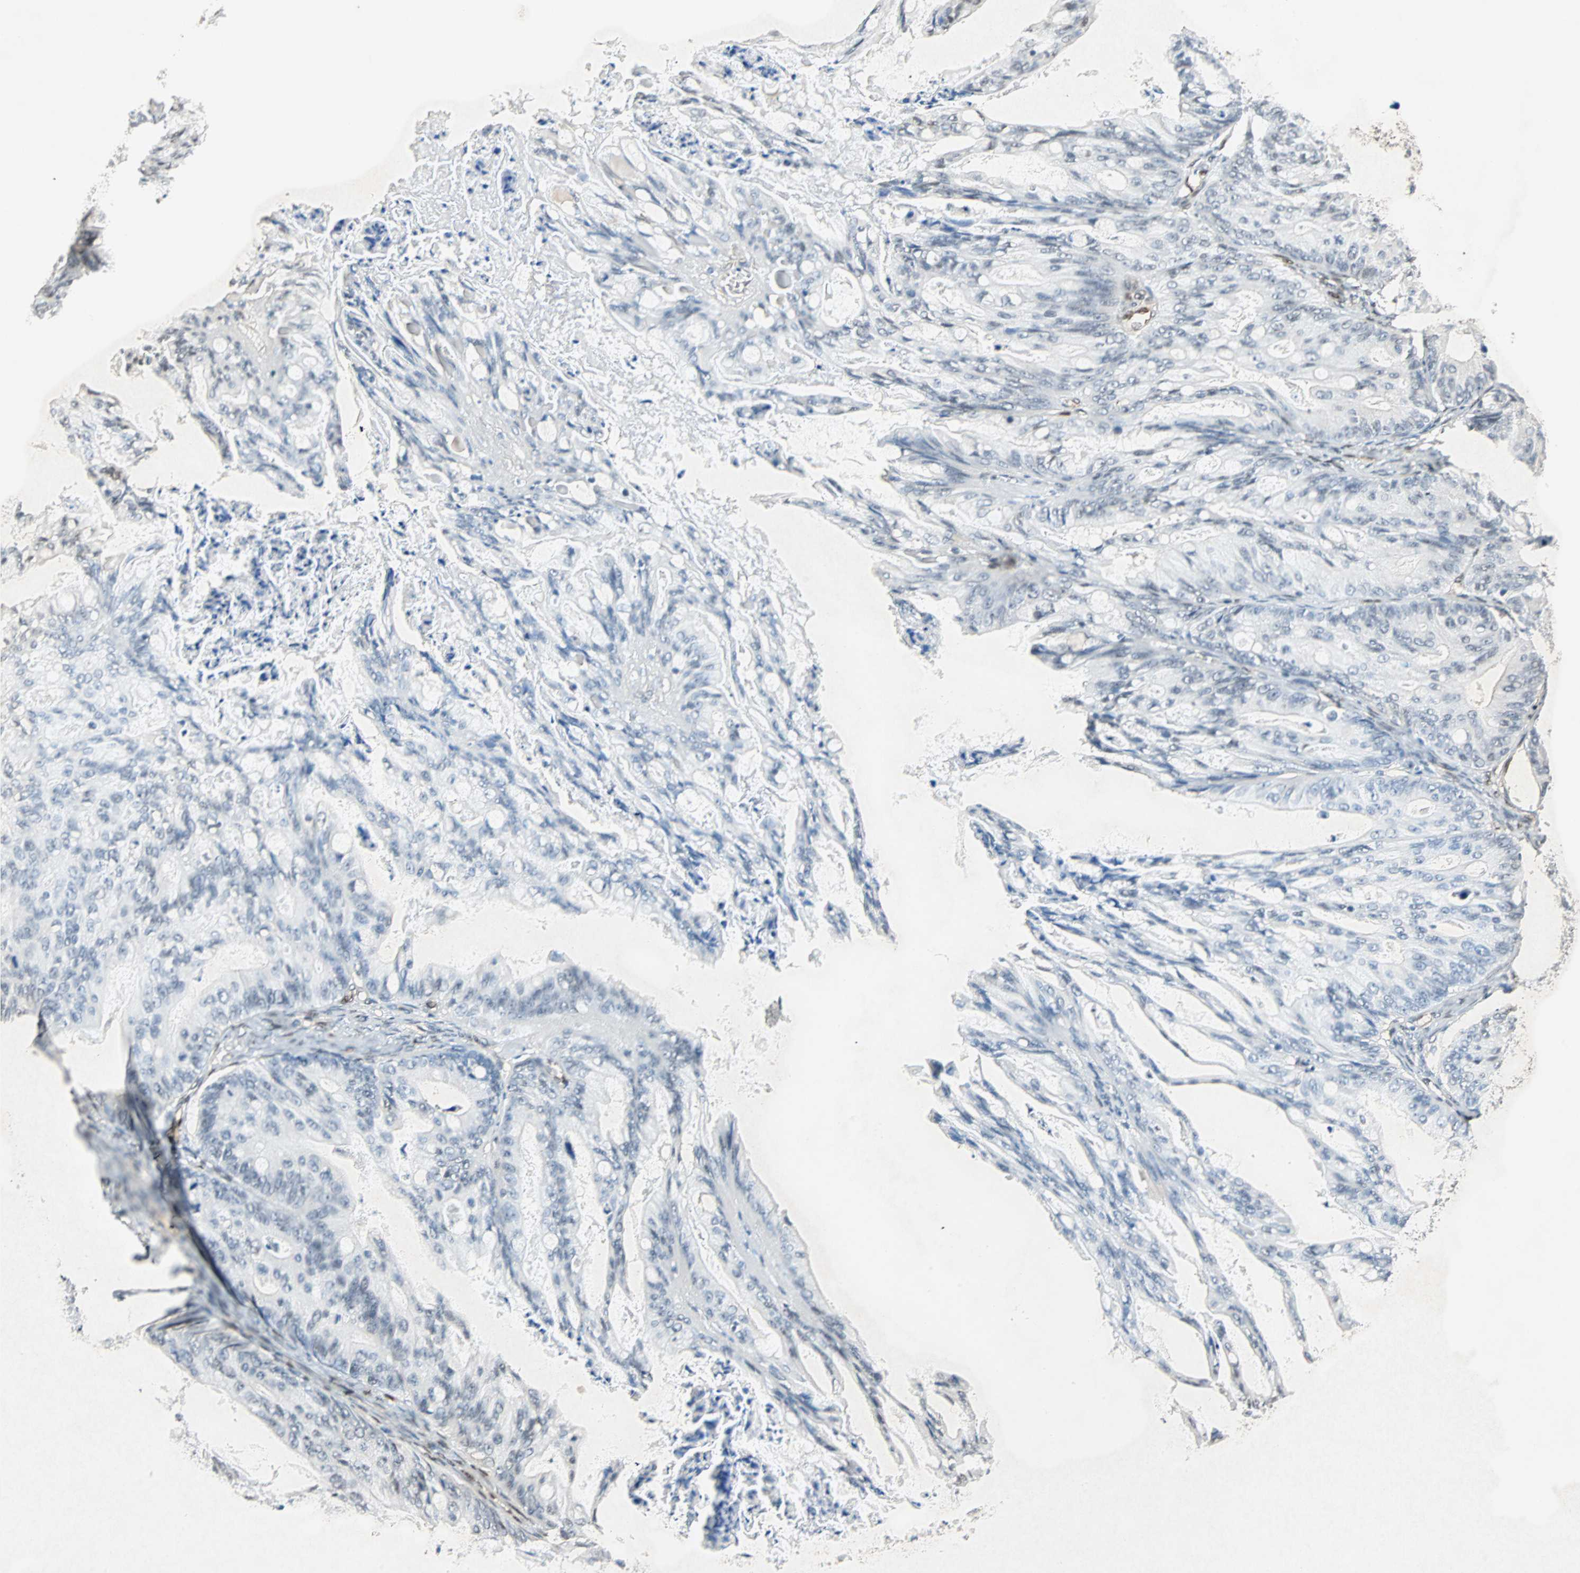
{"staining": {"intensity": "negative", "quantity": "none", "location": "none"}, "tissue": "ovarian cancer", "cell_type": "Tumor cells", "image_type": "cancer", "snomed": [{"axis": "morphology", "description": "Cystadenocarcinoma, mucinous, NOS"}, {"axis": "topography", "description": "Ovary"}], "caption": "A micrograph of ovarian cancer stained for a protein demonstrates no brown staining in tumor cells.", "gene": "WWTR1", "patient": {"sex": "female", "age": 37}}